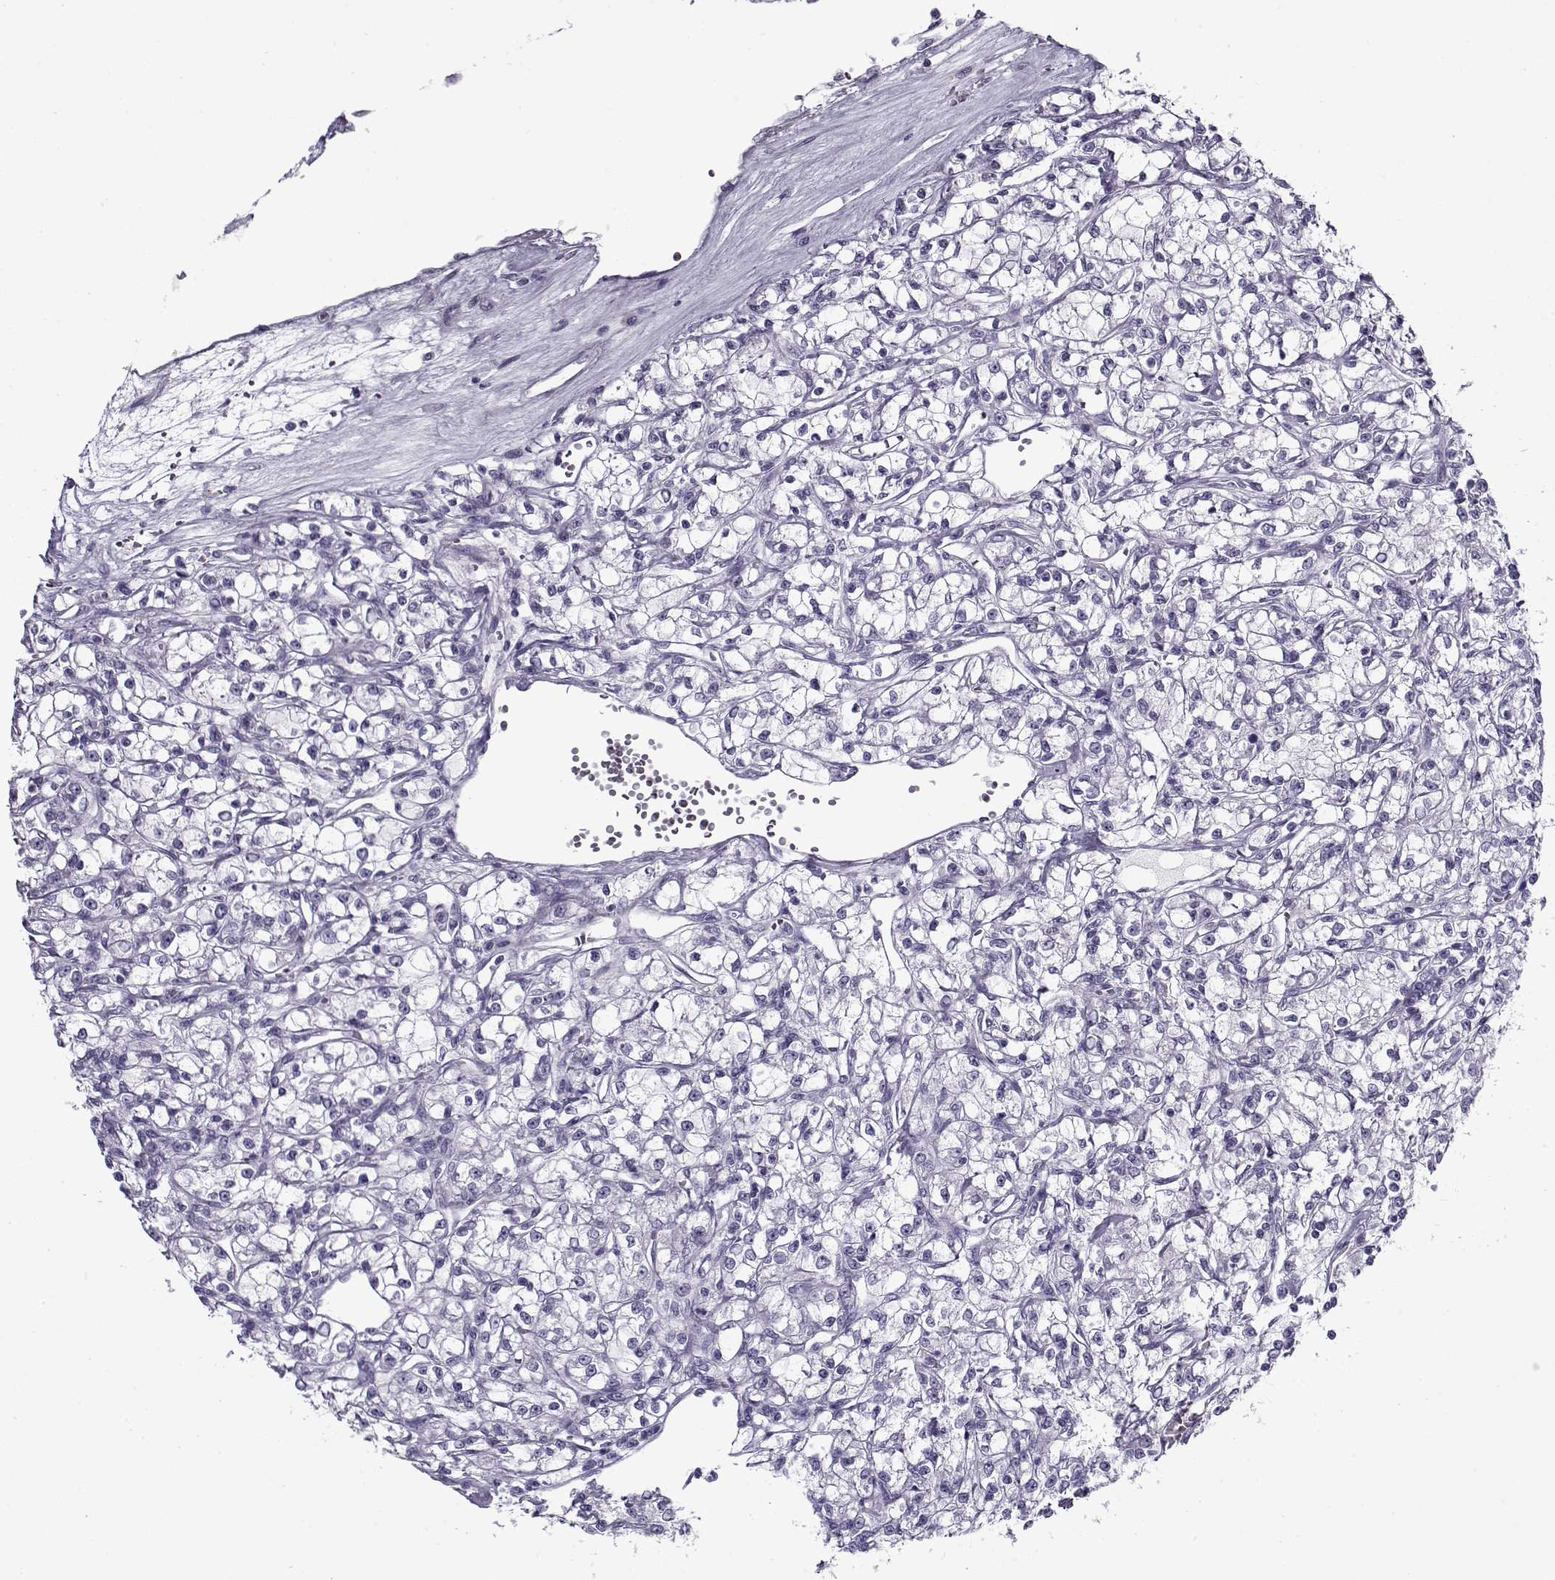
{"staining": {"intensity": "negative", "quantity": "none", "location": "none"}, "tissue": "renal cancer", "cell_type": "Tumor cells", "image_type": "cancer", "snomed": [{"axis": "morphology", "description": "Adenocarcinoma, NOS"}, {"axis": "topography", "description": "Kidney"}], "caption": "Renal cancer (adenocarcinoma) was stained to show a protein in brown. There is no significant expression in tumor cells.", "gene": "GAGE2A", "patient": {"sex": "female", "age": 59}}